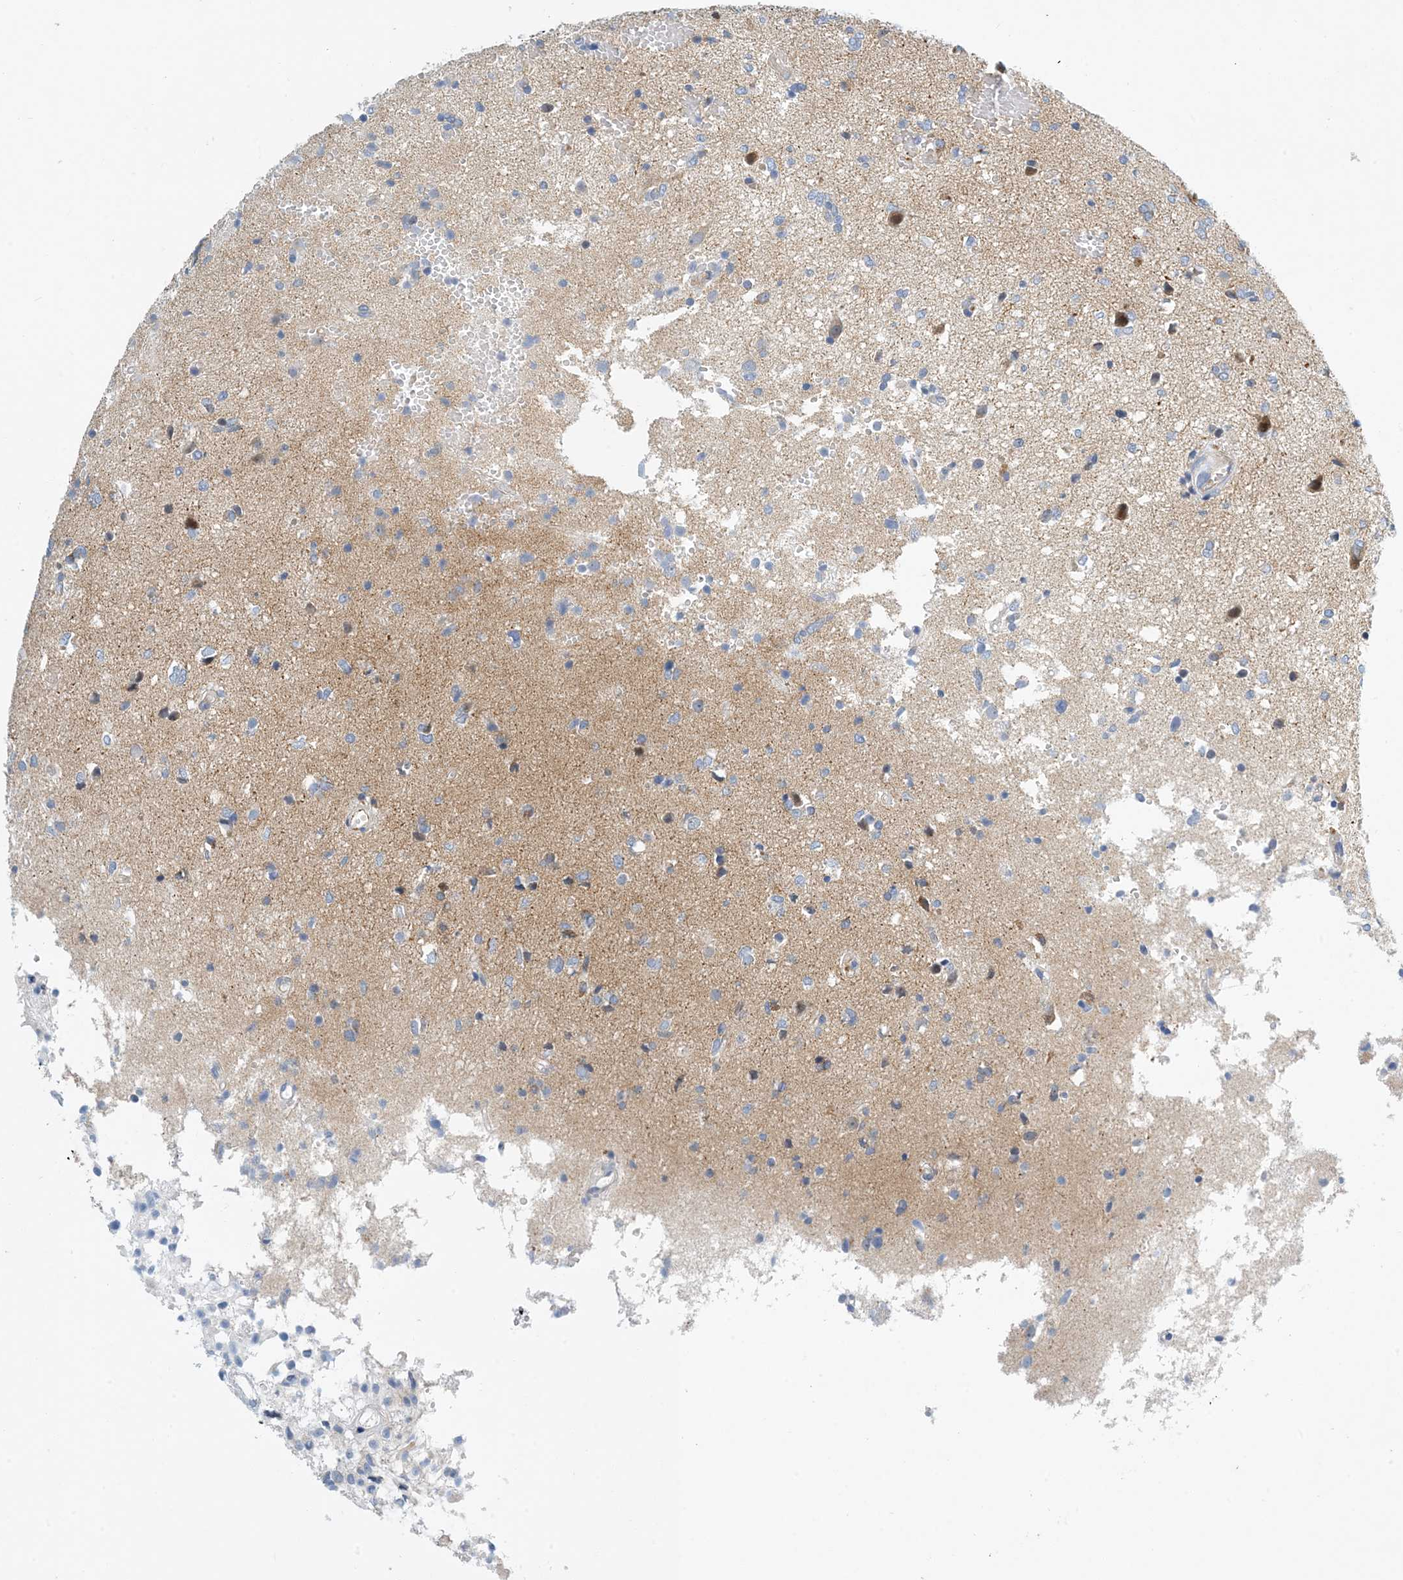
{"staining": {"intensity": "negative", "quantity": "none", "location": "none"}, "tissue": "glioma", "cell_type": "Tumor cells", "image_type": "cancer", "snomed": [{"axis": "morphology", "description": "Glioma, malignant, High grade"}, {"axis": "topography", "description": "Brain"}], "caption": "High power microscopy histopathology image of an immunohistochemistry (IHC) photomicrograph of glioma, revealing no significant positivity in tumor cells.", "gene": "PCDHA2", "patient": {"sex": "female", "age": 59}}